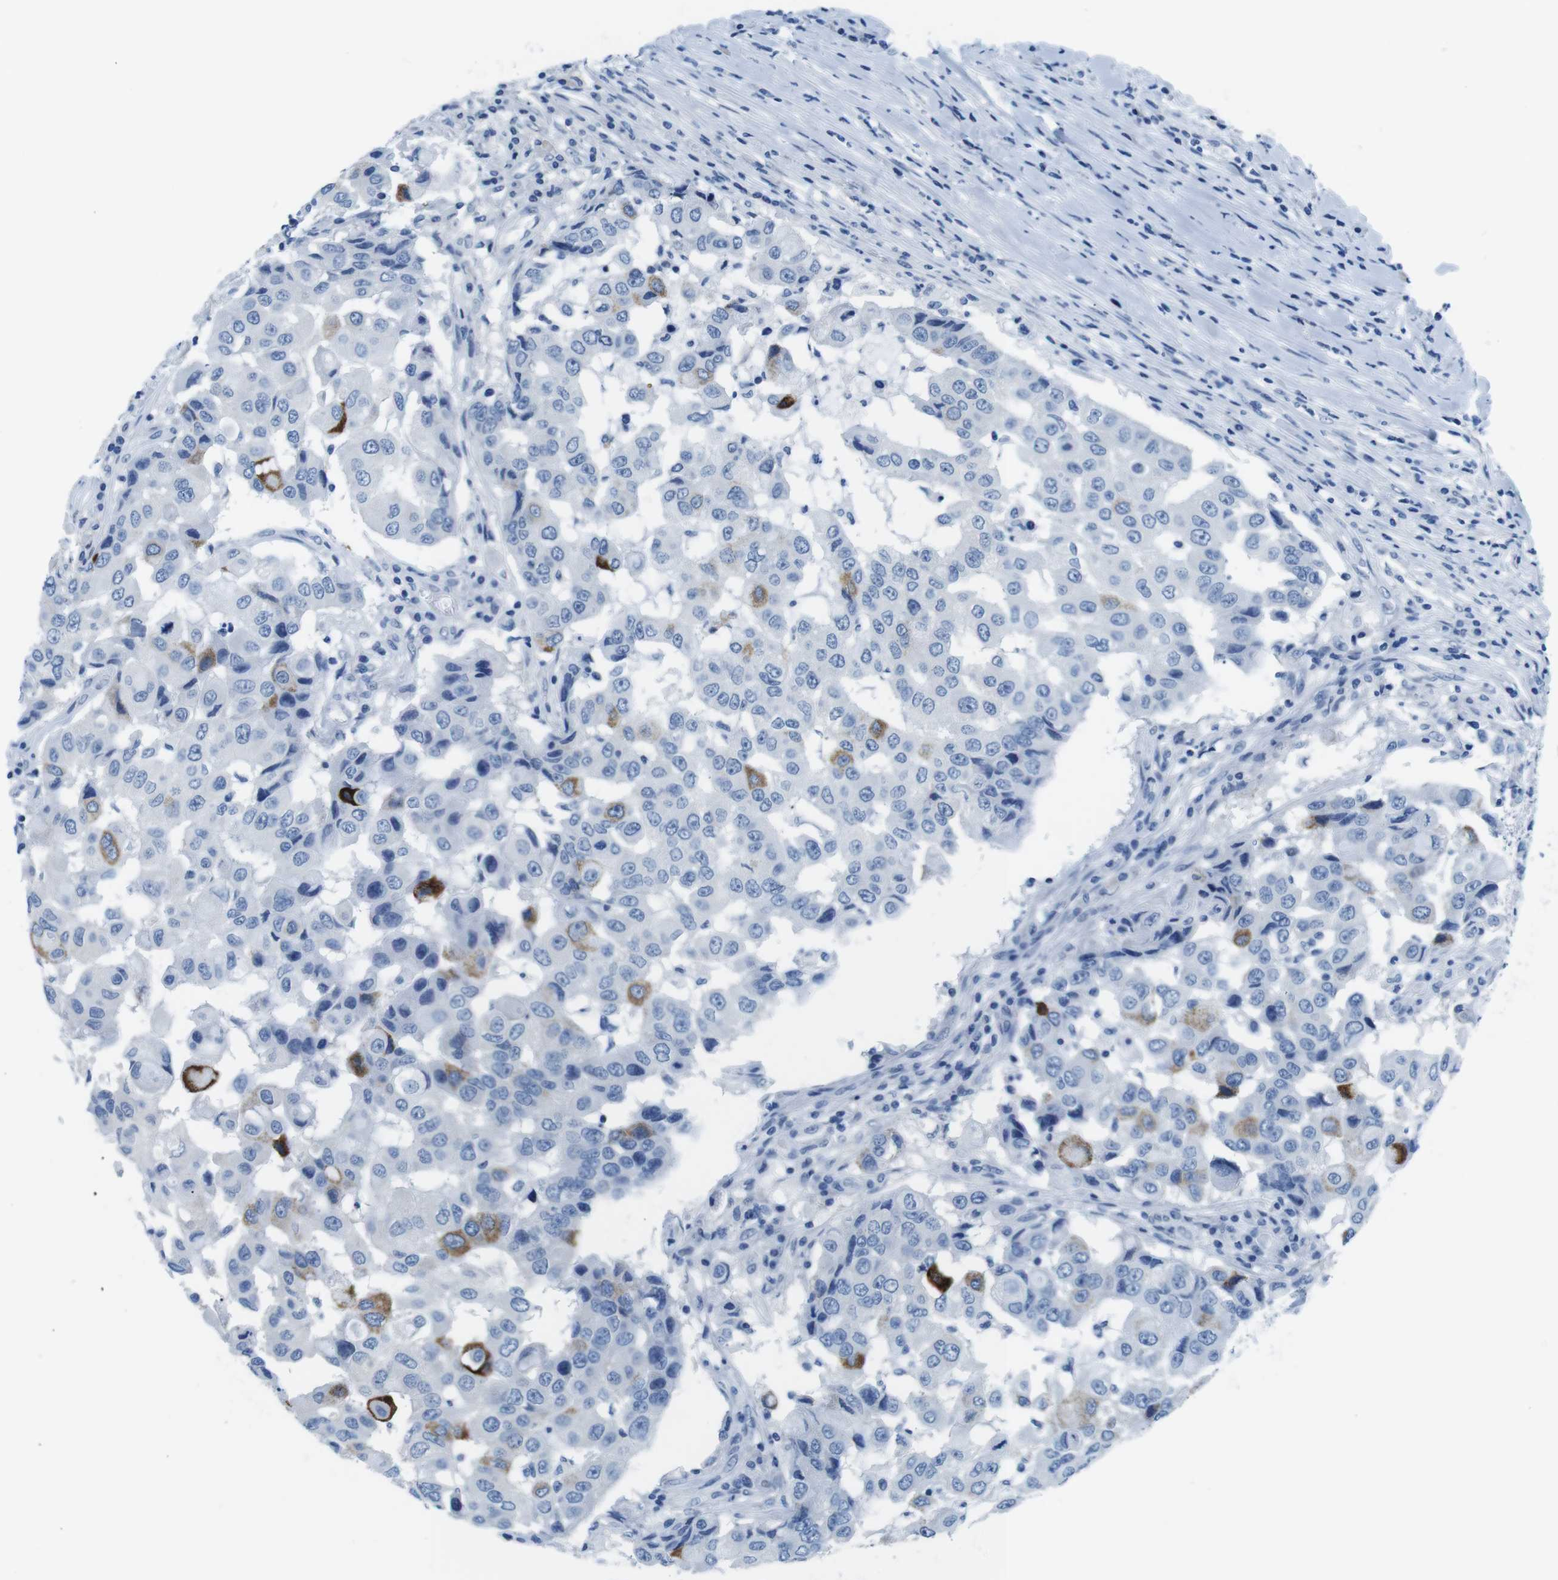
{"staining": {"intensity": "strong", "quantity": "<25%", "location": "cytoplasmic/membranous"}, "tissue": "breast cancer", "cell_type": "Tumor cells", "image_type": "cancer", "snomed": [{"axis": "morphology", "description": "Duct carcinoma"}, {"axis": "topography", "description": "Breast"}], "caption": "Immunohistochemistry (IHC) (DAB) staining of human breast cancer (invasive ductal carcinoma) shows strong cytoplasmic/membranous protein expression in approximately <25% of tumor cells.", "gene": "MUC2", "patient": {"sex": "female", "age": 27}}